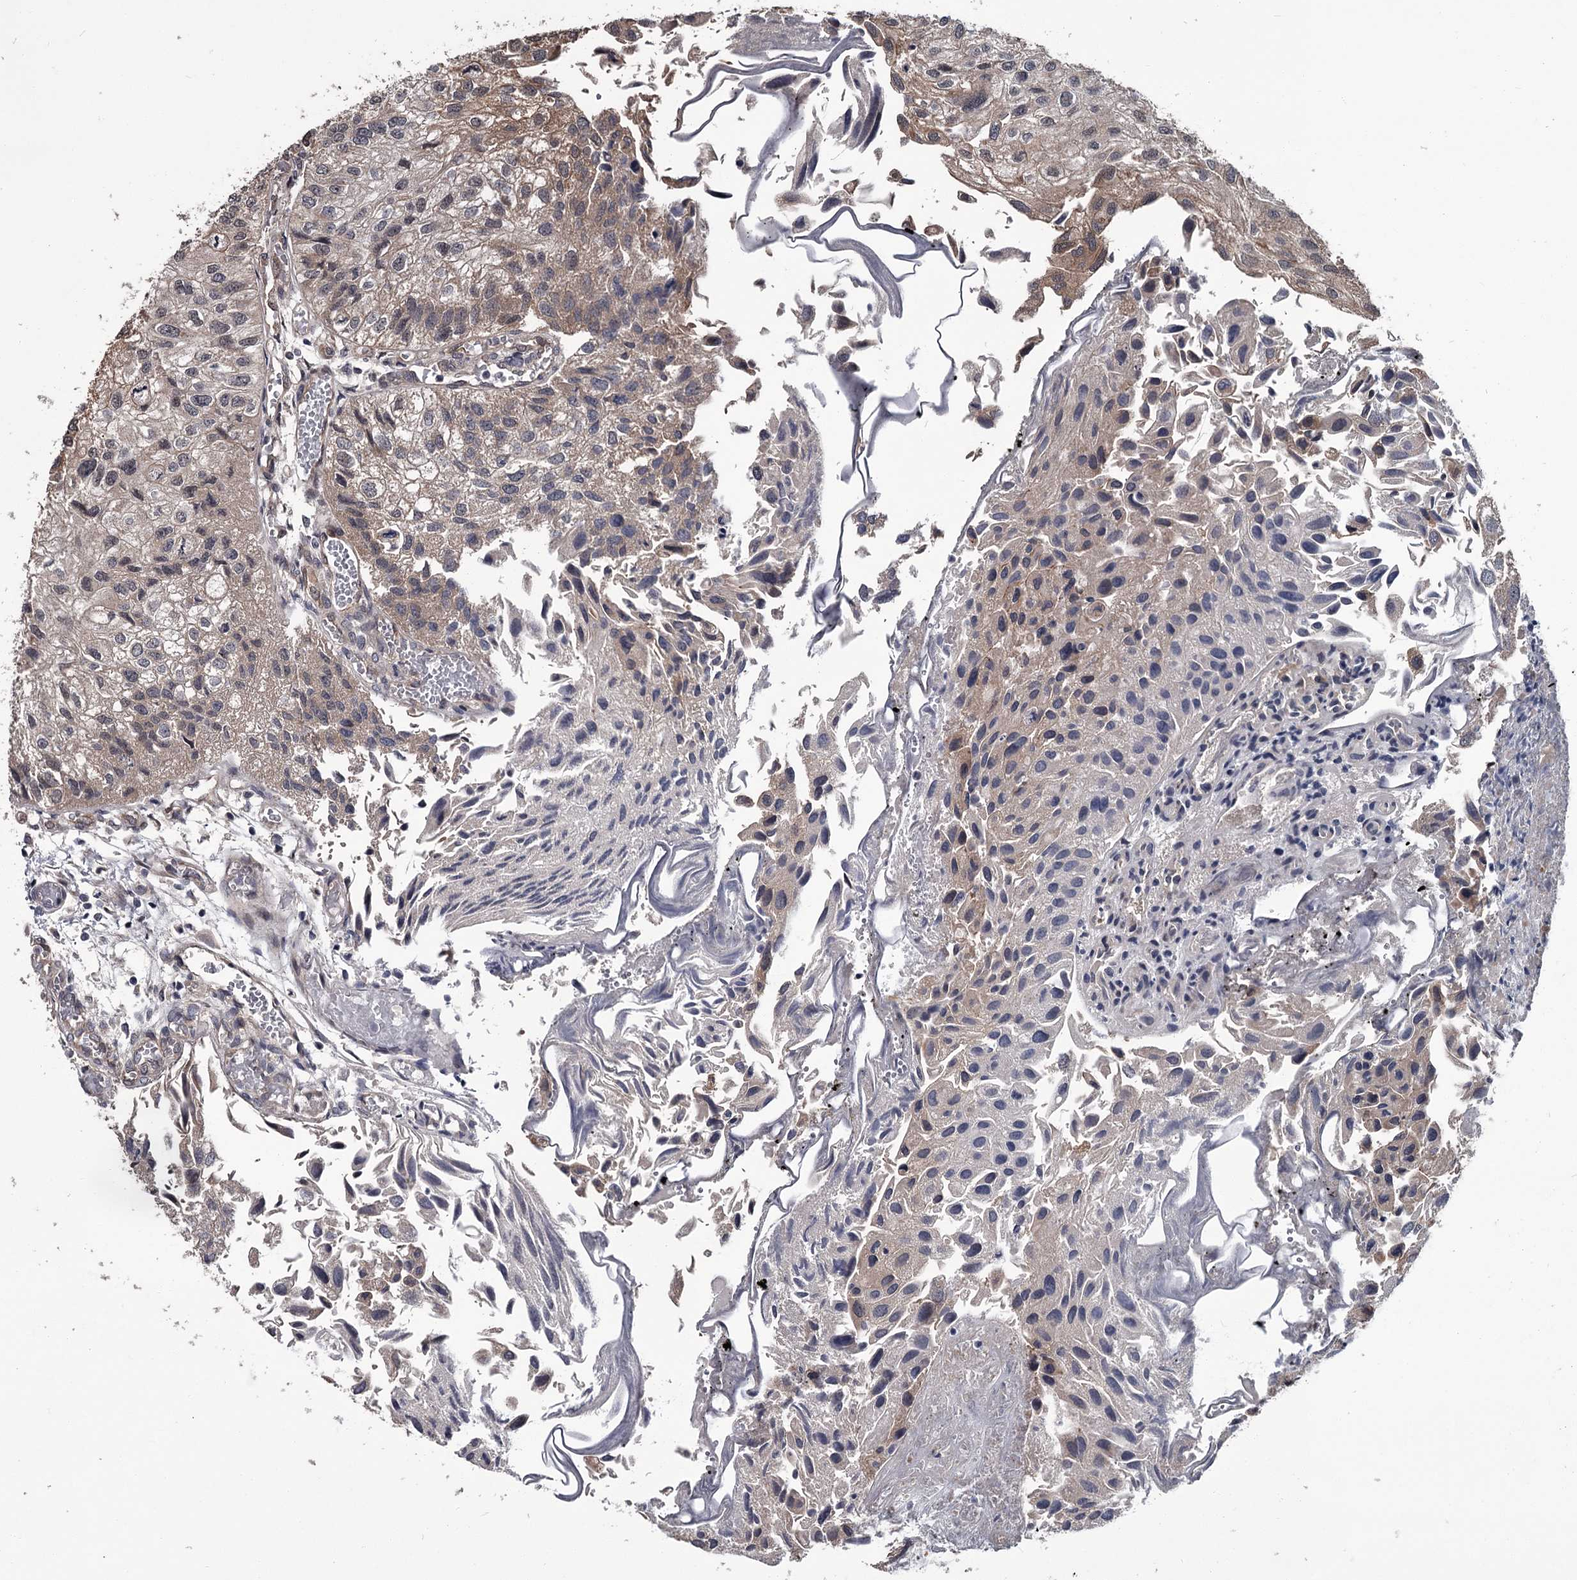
{"staining": {"intensity": "moderate", "quantity": "<25%", "location": "cytoplasmic/membranous"}, "tissue": "urothelial cancer", "cell_type": "Tumor cells", "image_type": "cancer", "snomed": [{"axis": "morphology", "description": "Urothelial carcinoma, Low grade"}, {"axis": "topography", "description": "Urinary bladder"}], "caption": "Urothelial carcinoma (low-grade) stained with IHC exhibits moderate cytoplasmic/membranous staining in approximately <25% of tumor cells.", "gene": "CDC42EP2", "patient": {"sex": "female", "age": 89}}